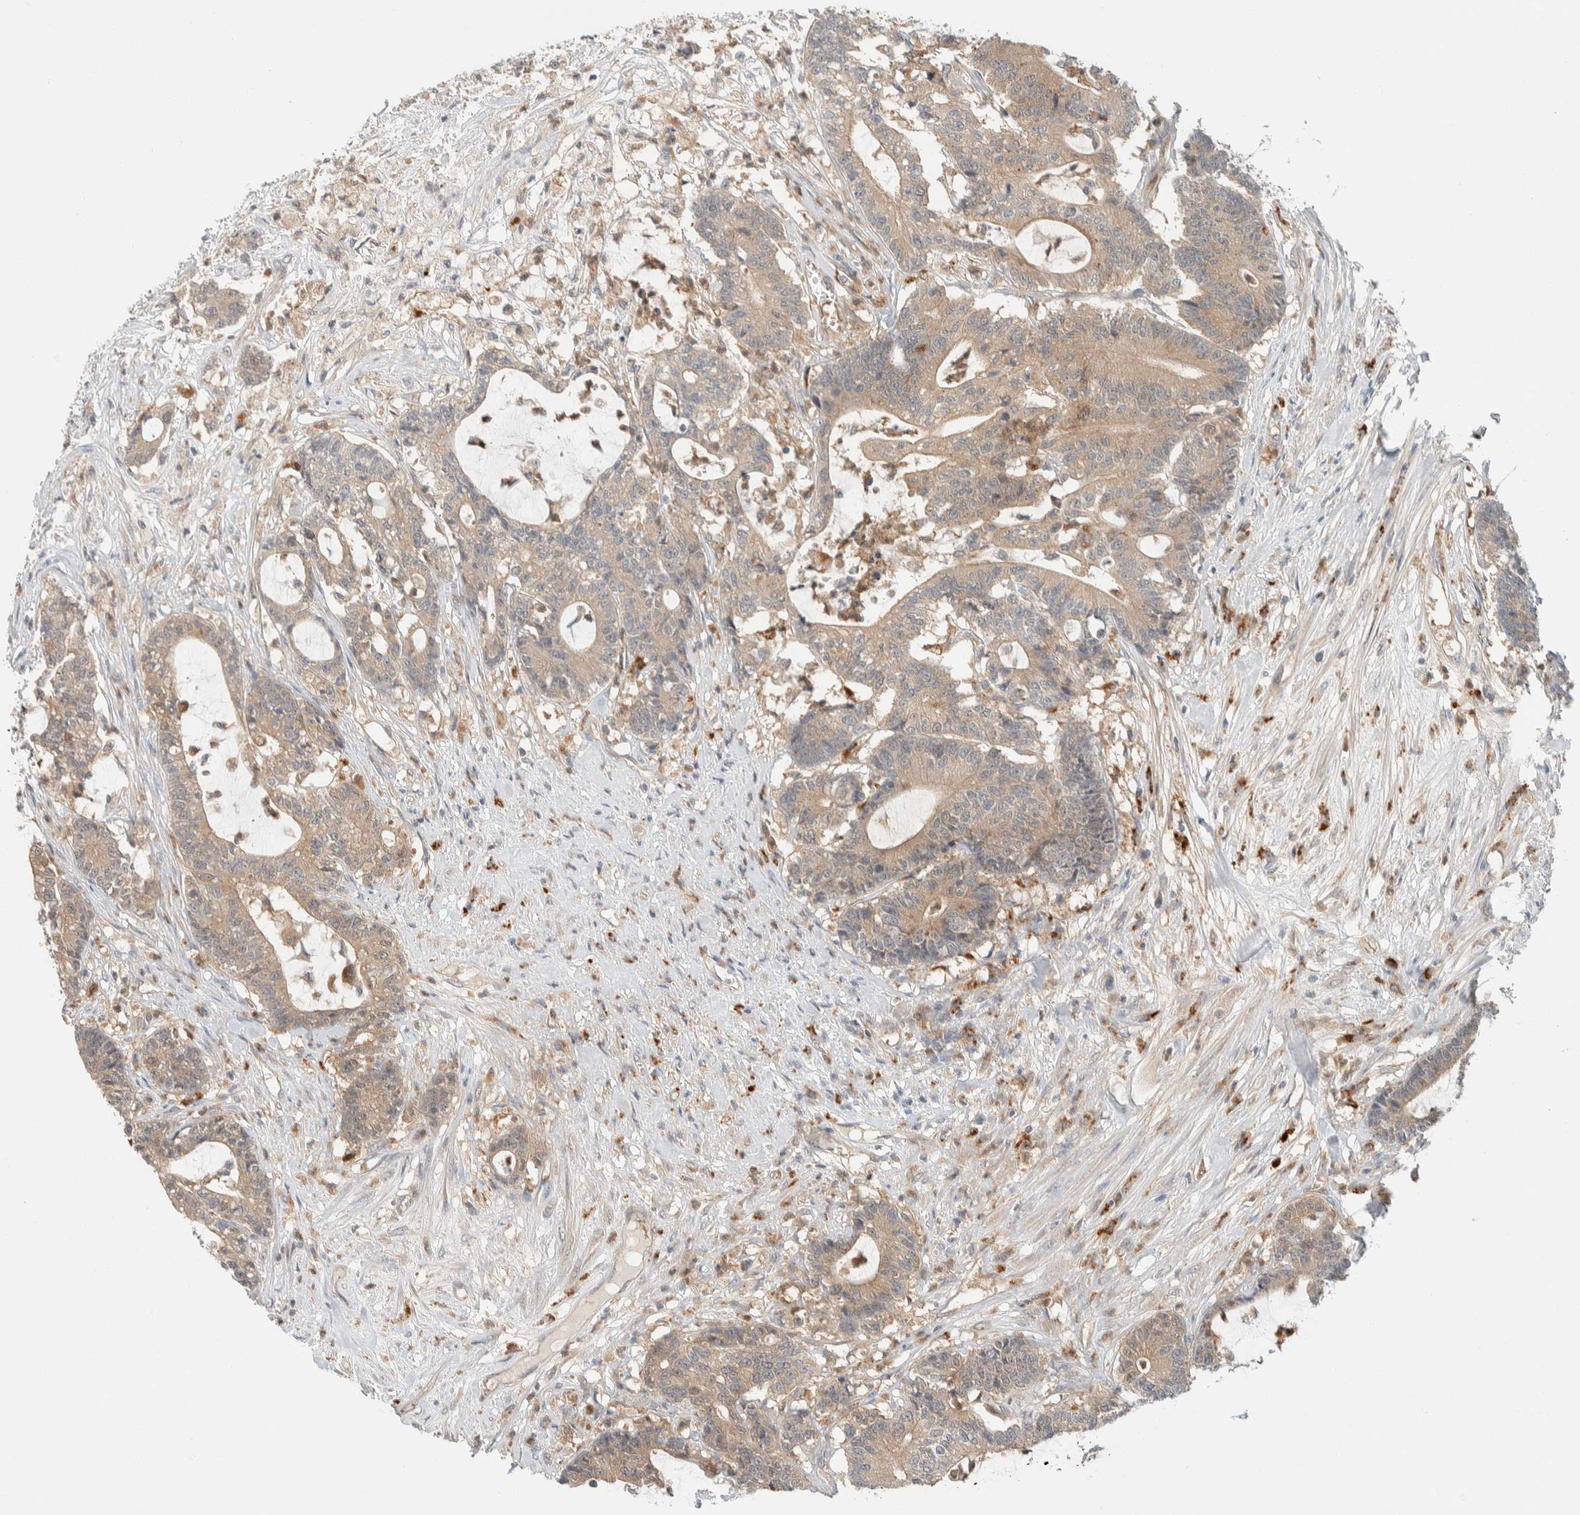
{"staining": {"intensity": "moderate", "quantity": ">75%", "location": "cytoplasmic/membranous"}, "tissue": "colorectal cancer", "cell_type": "Tumor cells", "image_type": "cancer", "snomed": [{"axis": "morphology", "description": "Adenocarcinoma, NOS"}, {"axis": "topography", "description": "Colon"}], "caption": "Immunohistochemical staining of human colorectal cancer (adenocarcinoma) shows medium levels of moderate cytoplasmic/membranous expression in approximately >75% of tumor cells.", "gene": "GCLM", "patient": {"sex": "female", "age": 84}}